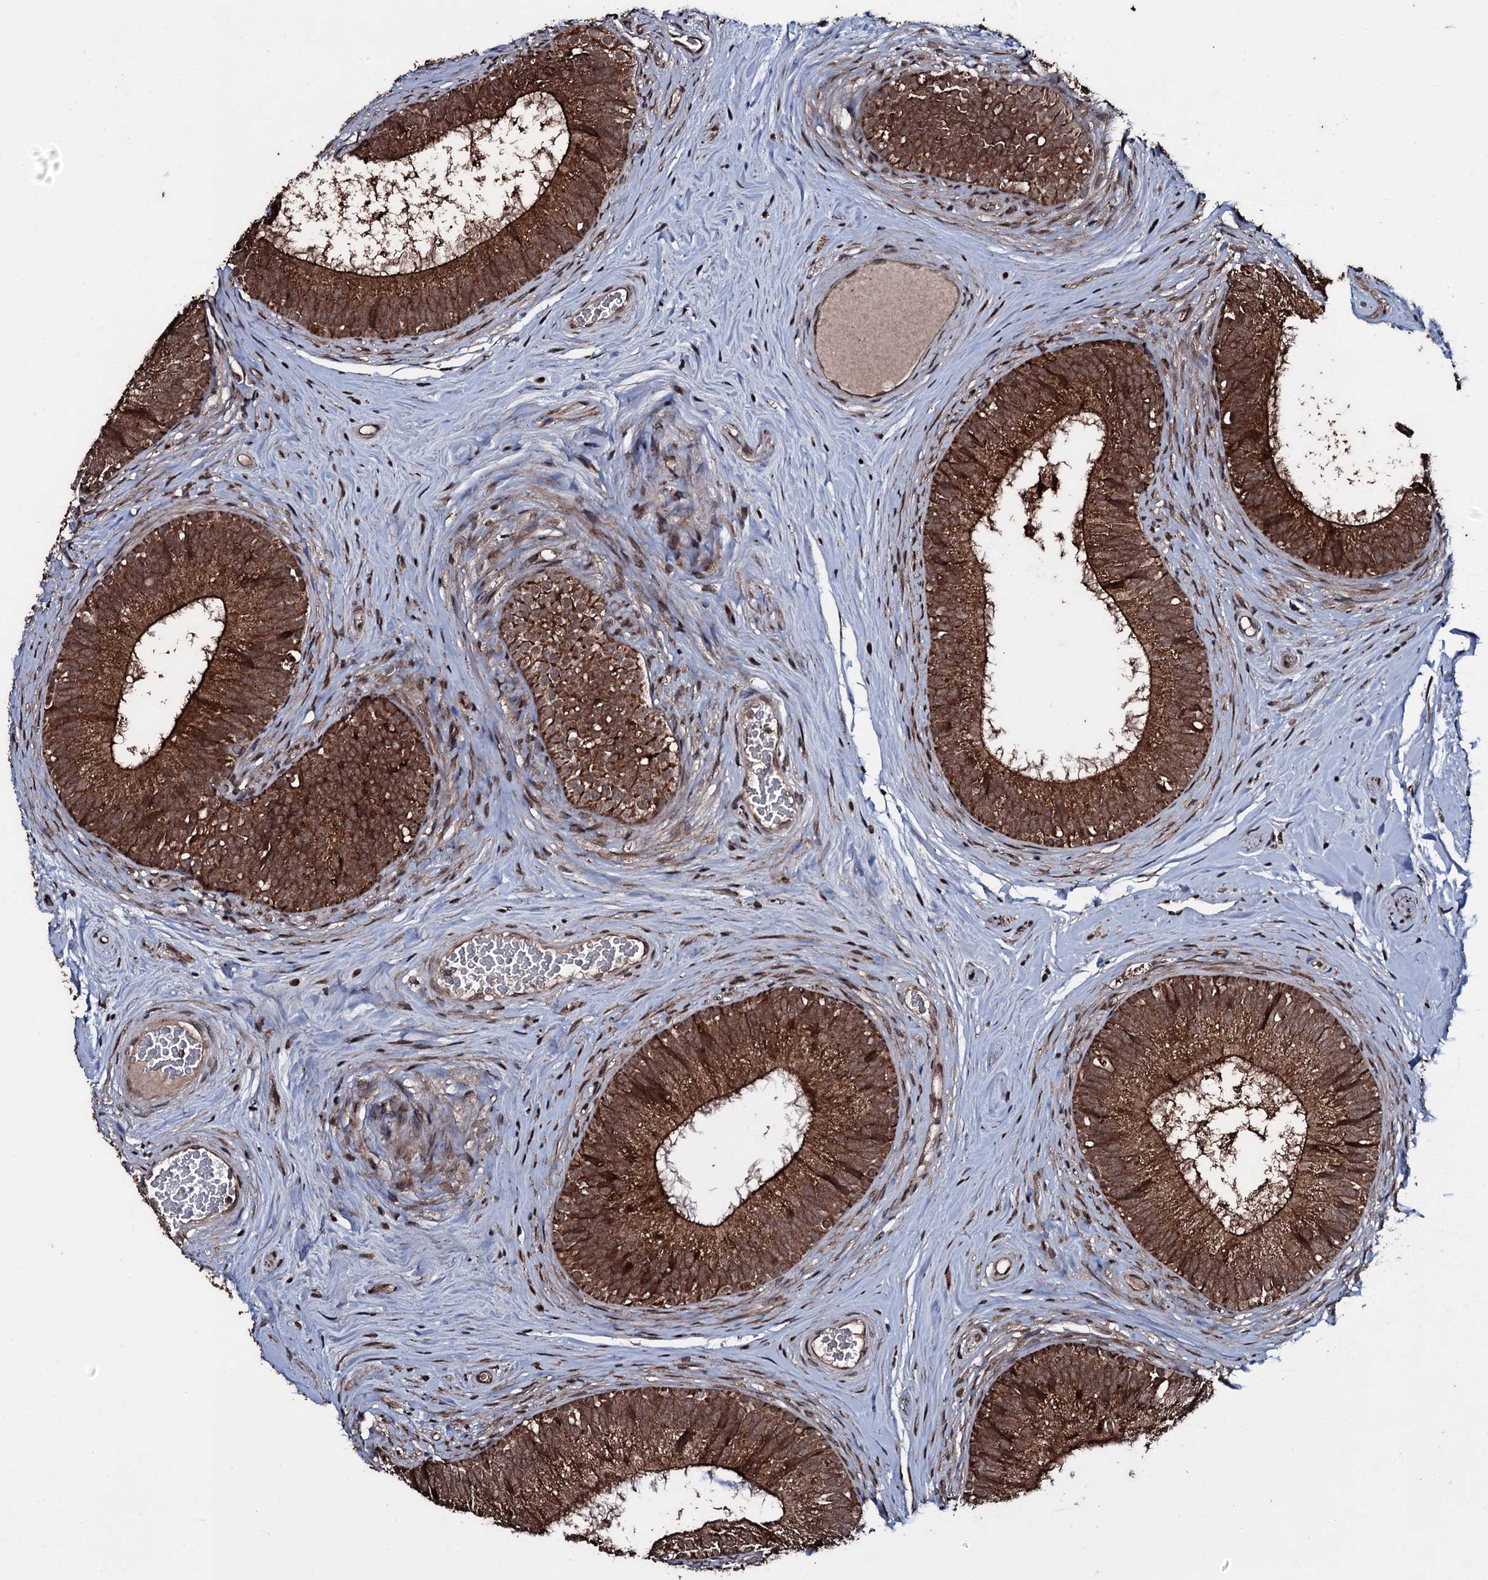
{"staining": {"intensity": "strong", "quantity": ">75%", "location": "cytoplasmic/membranous"}, "tissue": "epididymis", "cell_type": "Glandular cells", "image_type": "normal", "snomed": [{"axis": "morphology", "description": "Normal tissue, NOS"}, {"axis": "topography", "description": "Epididymis"}], "caption": "Epididymis stained for a protein (brown) demonstrates strong cytoplasmic/membranous positive expression in about >75% of glandular cells.", "gene": "MRPS31", "patient": {"sex": "male", "age": 33}}